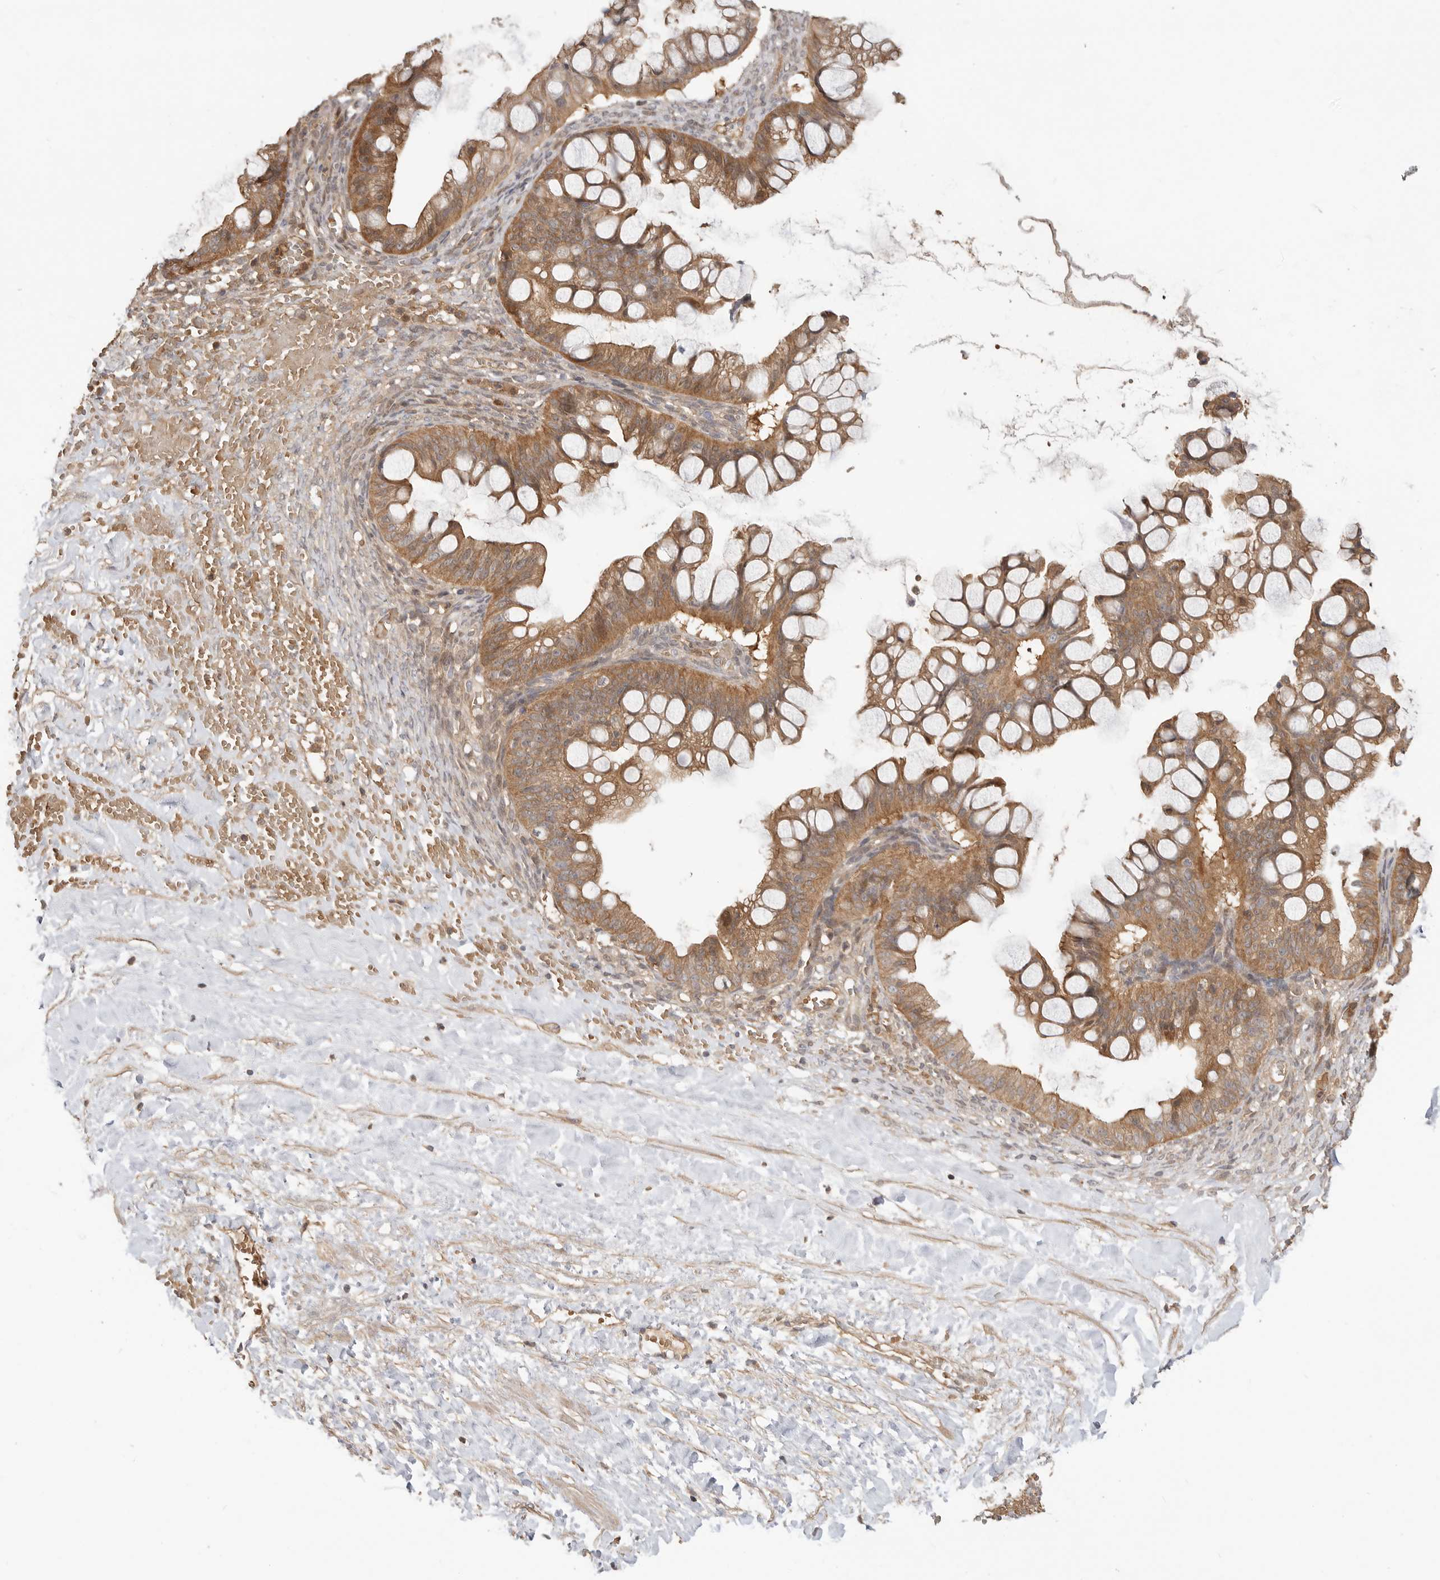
{"staining": {"intensity": "moderate", "quantity": ">75%", "location": "cytoplasmic/membranous"}, "tissue": "ovarian cancer", "cell_type": "Tumor cells", "image_type": "cancer", "snomed": [{"axis": "morphology", "description": "Cystadenocarcinoma, mucinous, NOS"}, {"axis": "topography", "description": "Ovary"}], "caption": "A brown stain labels moderate cytoplasmic/membranous positivity of a protein in ovarian cancer (mucinous cystadenocarcinoma) tumor cells.", "gene": "CLDN12", "patient": {"sex": "female", "age": 73}}